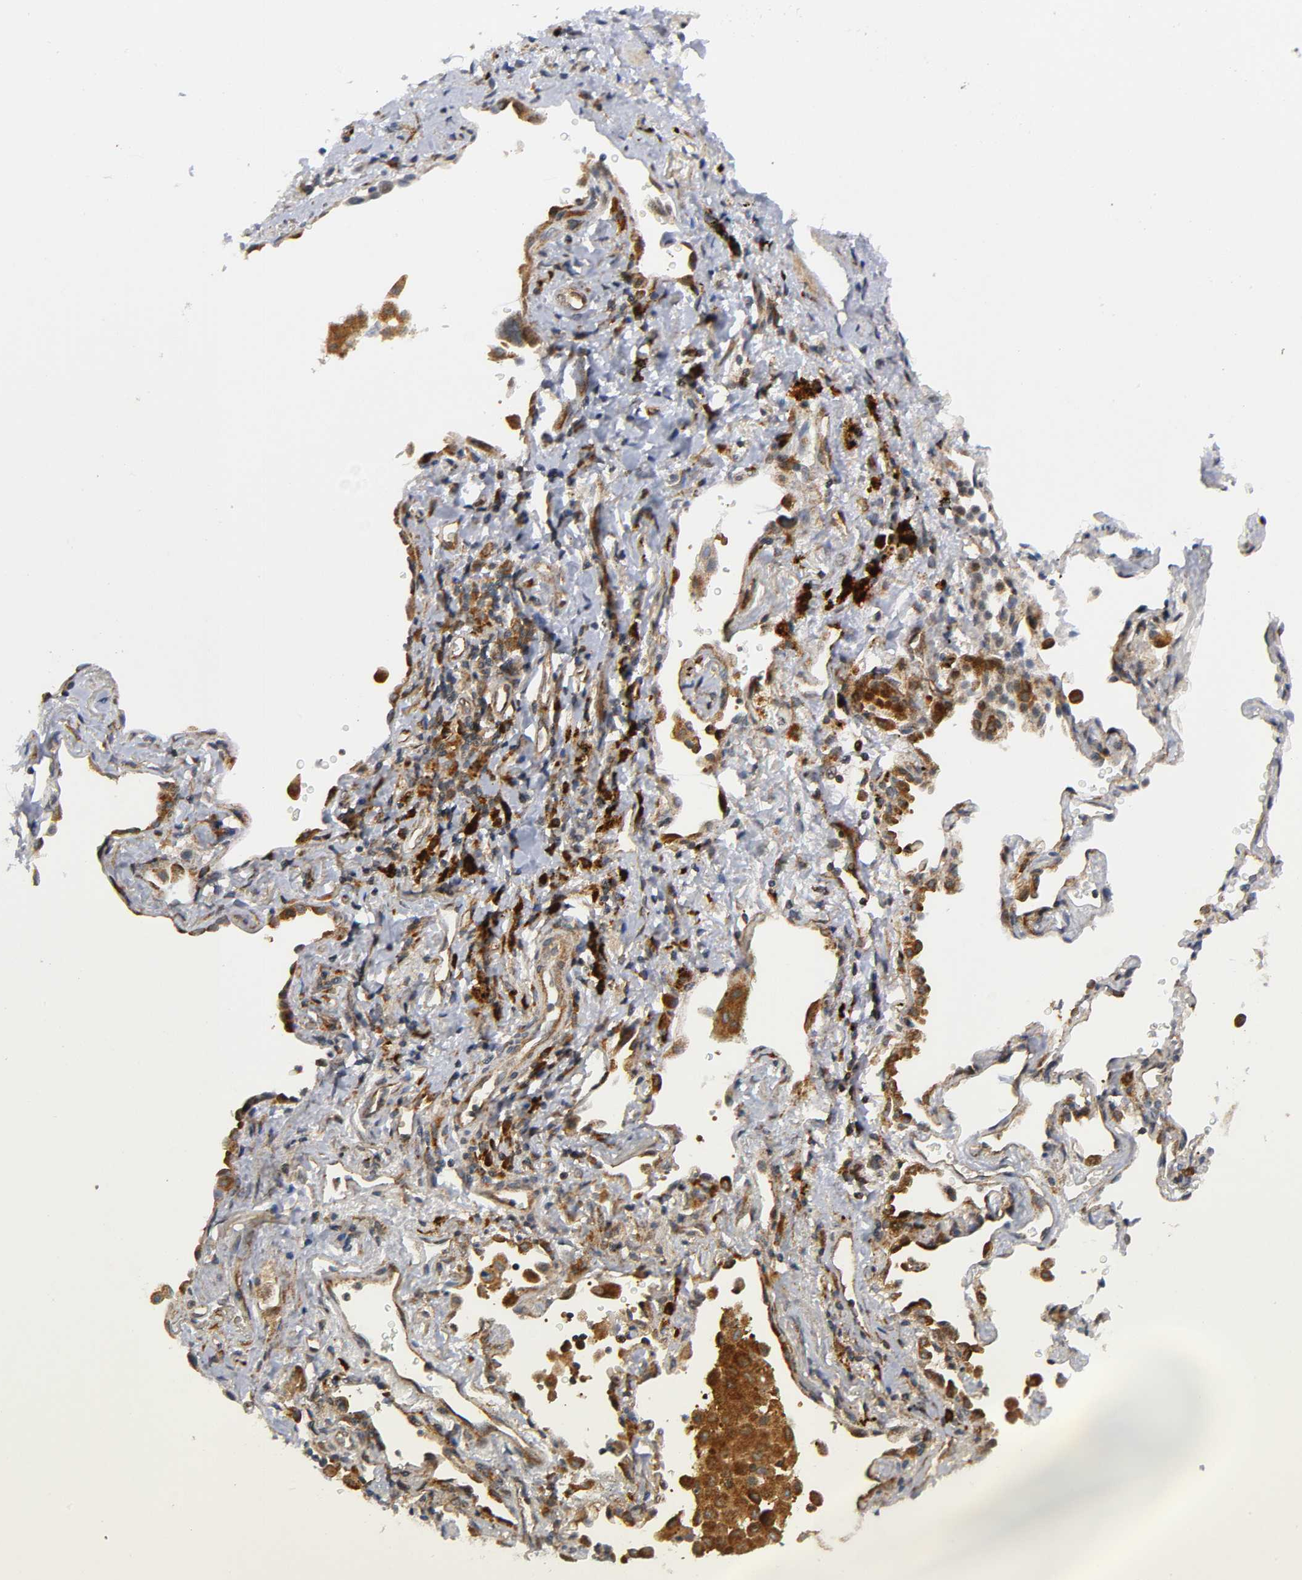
{"staining": {"intensity": "strong", "quantity": ">75%", "location": "cytoplasmic/membranous"}, "tissue": "lung cancer", "cell_type": "Tumor cells", "image_type": "cancer", "snomed": [{"axis": "morphology", "description": "Squamous cell carcinoma, NOS"}, {"axis": "topography", "description": "Lung"}], "caption": "Immunohistochemical staining of lung squamous cell carcinoma exhibits strong cytoplasmic/membranous protein staining in about >75% of tumor cells. The staining is performed using DAB brown chromogen to label protein expression. The nuclei are counter-stained blue using hematoxylin.", "gene": "EIF5", "patient": {"sex": "female", "age": 67}}